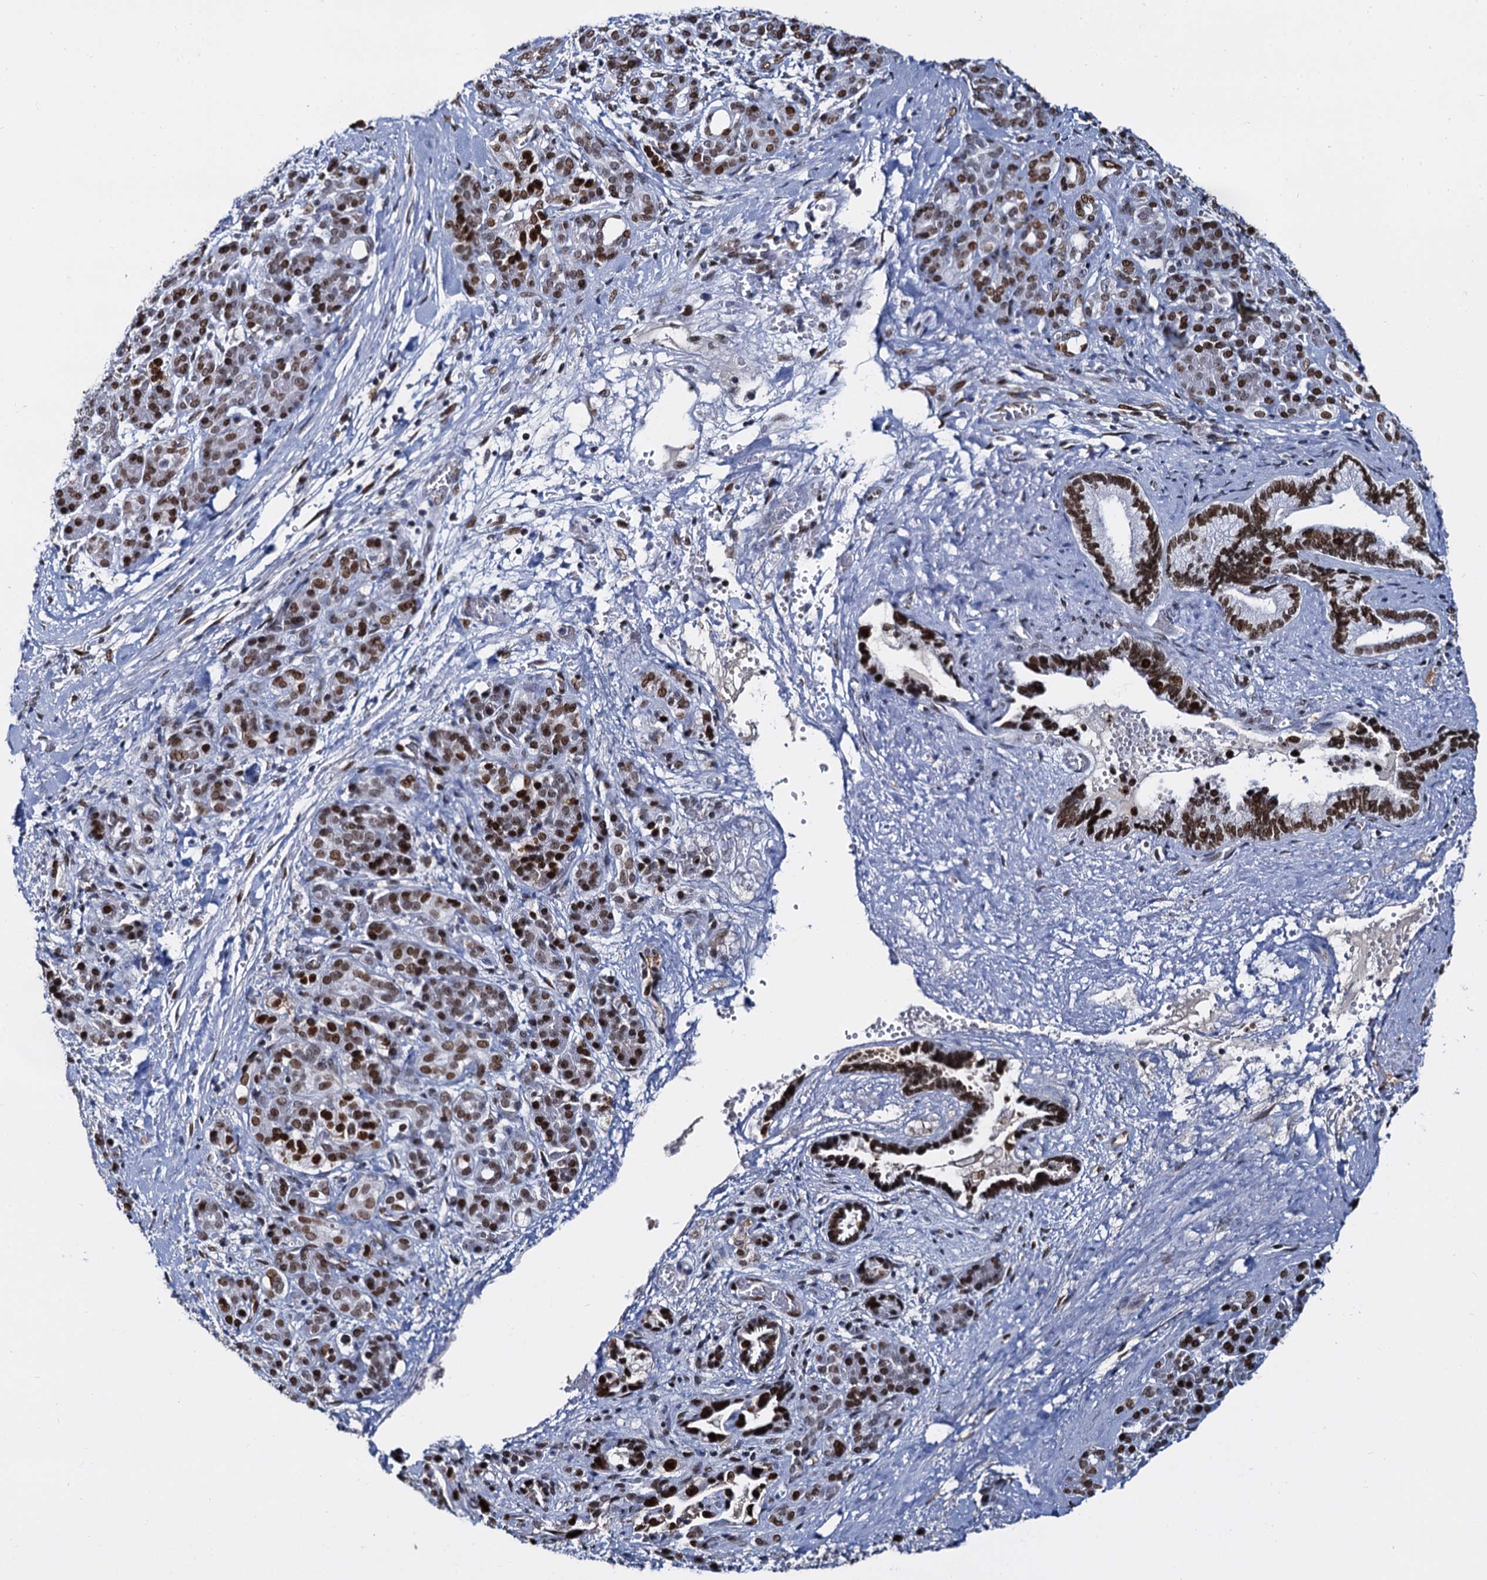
{"staining": {"intensity": "strong", "quantity": ">75%", "location": "nuclear"}, "tissue": "pancreatic cancer", "cell_type": "Tumor cells", "image_type": "cancer", "snomed": [{"axis": "morphology", "description": "Adenocarcinoma, NOS"}, {"axis": "topography", "description": "Pancreas"}], "caption": "A micrograph of pancreatic cancer (adenocarcinoma) stained for a protein shows strong nuclear brown staining in tumor cells.", "gene": "CMAS", "patient": {"sex": "male", "age": 59}}